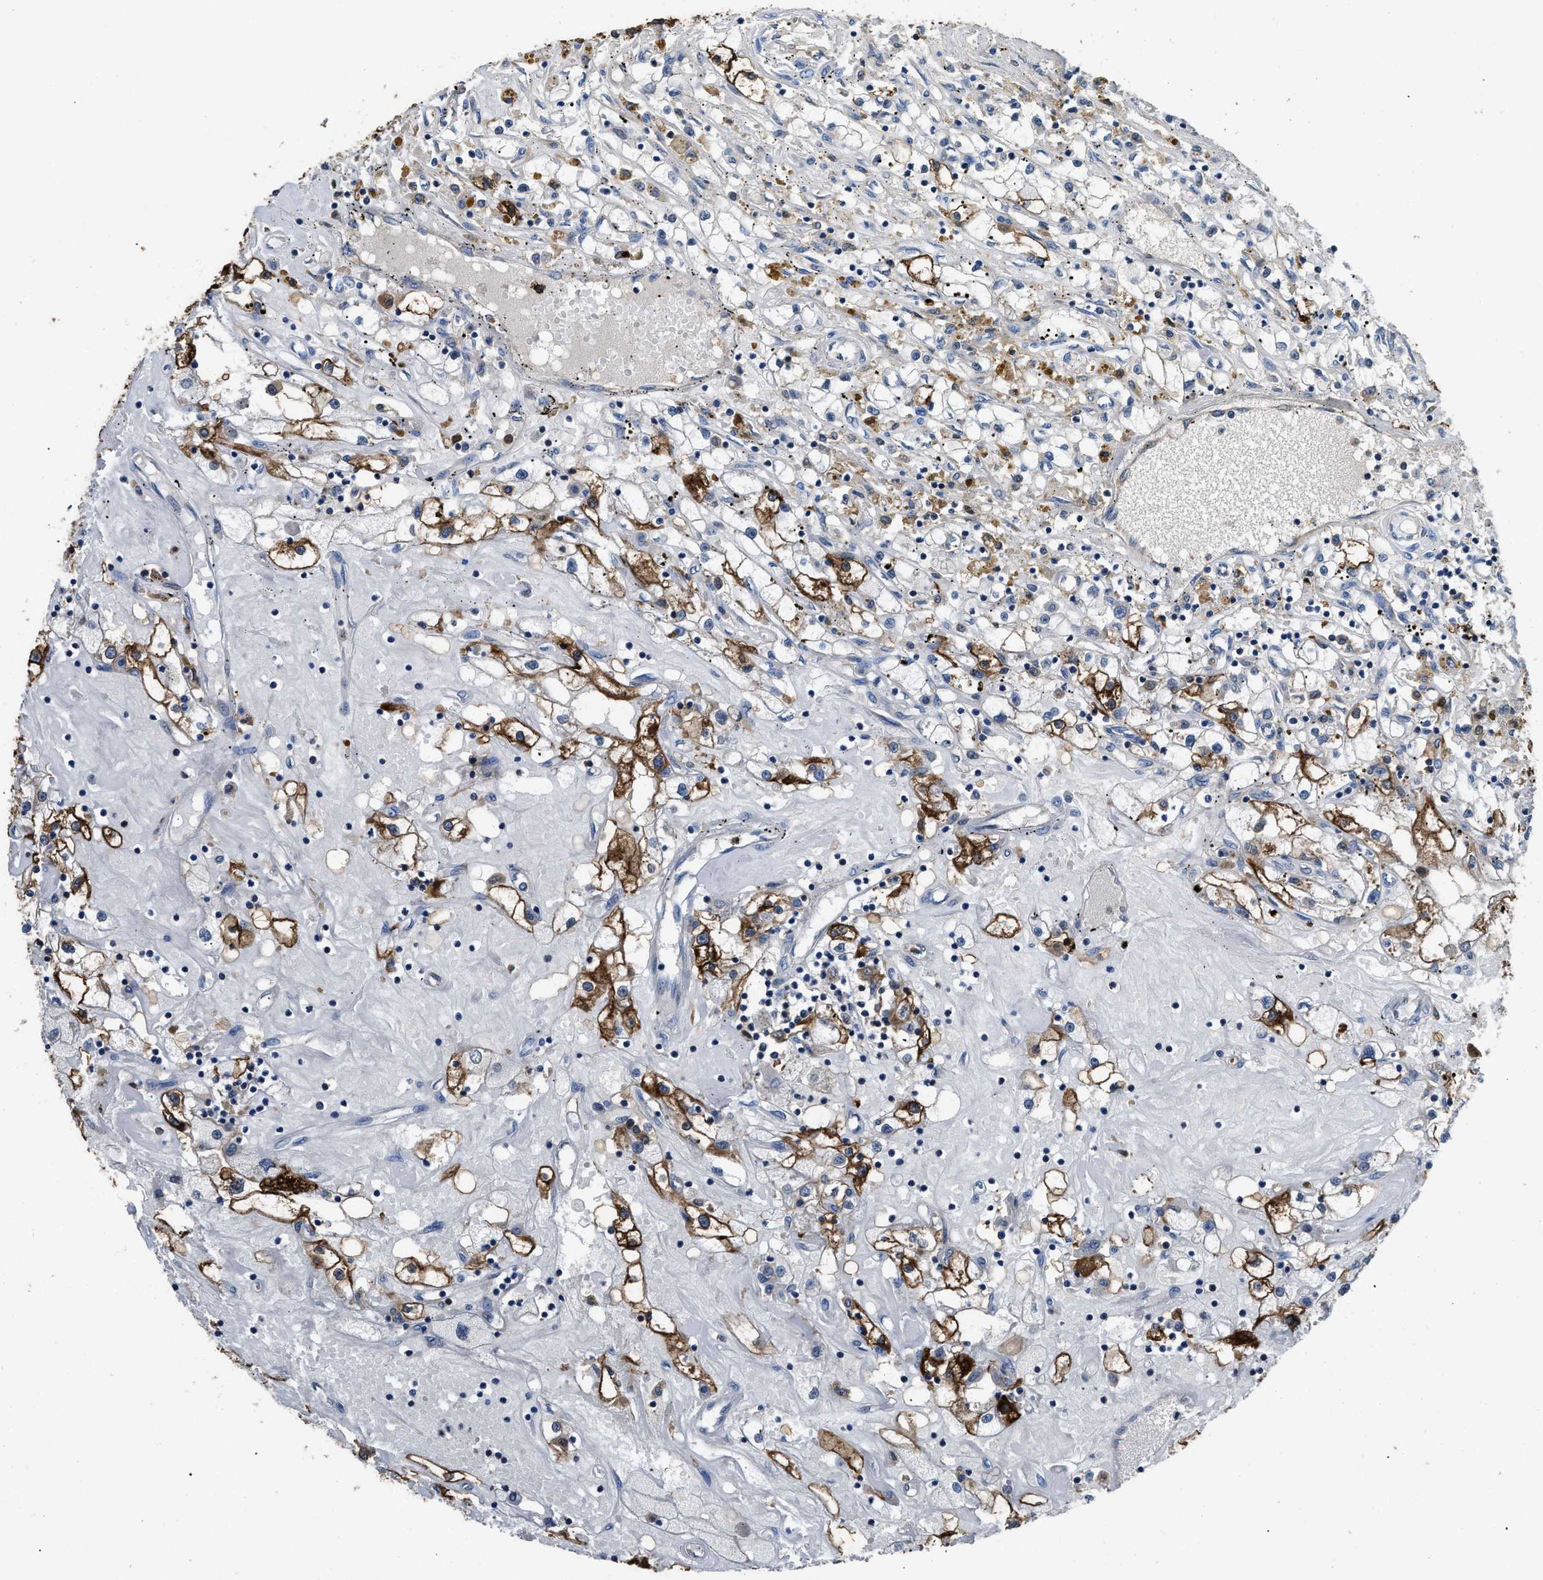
{"staining": {"intensity": "strong", "quantity": "25%-75%", "location": "cytoplasmic/membranous"}, "tissue": "renal cancer", "cell_type": "Tumor cells", "image_type": "cancer", "snomed": [{"axis": "morphology", "description": "Adenocarcinoma, NOS"}, {"axis": "topography", "description": "Kidney"}], "caption": "Brown immunohistochemical staining in renal cancer displays strong cytoplasmic/membranous positivity in about 25%-75% of tumor cells. Nuclei are stained in blue.", "gene": "PKM", "patient": {"sex": "male", "age": 56}}